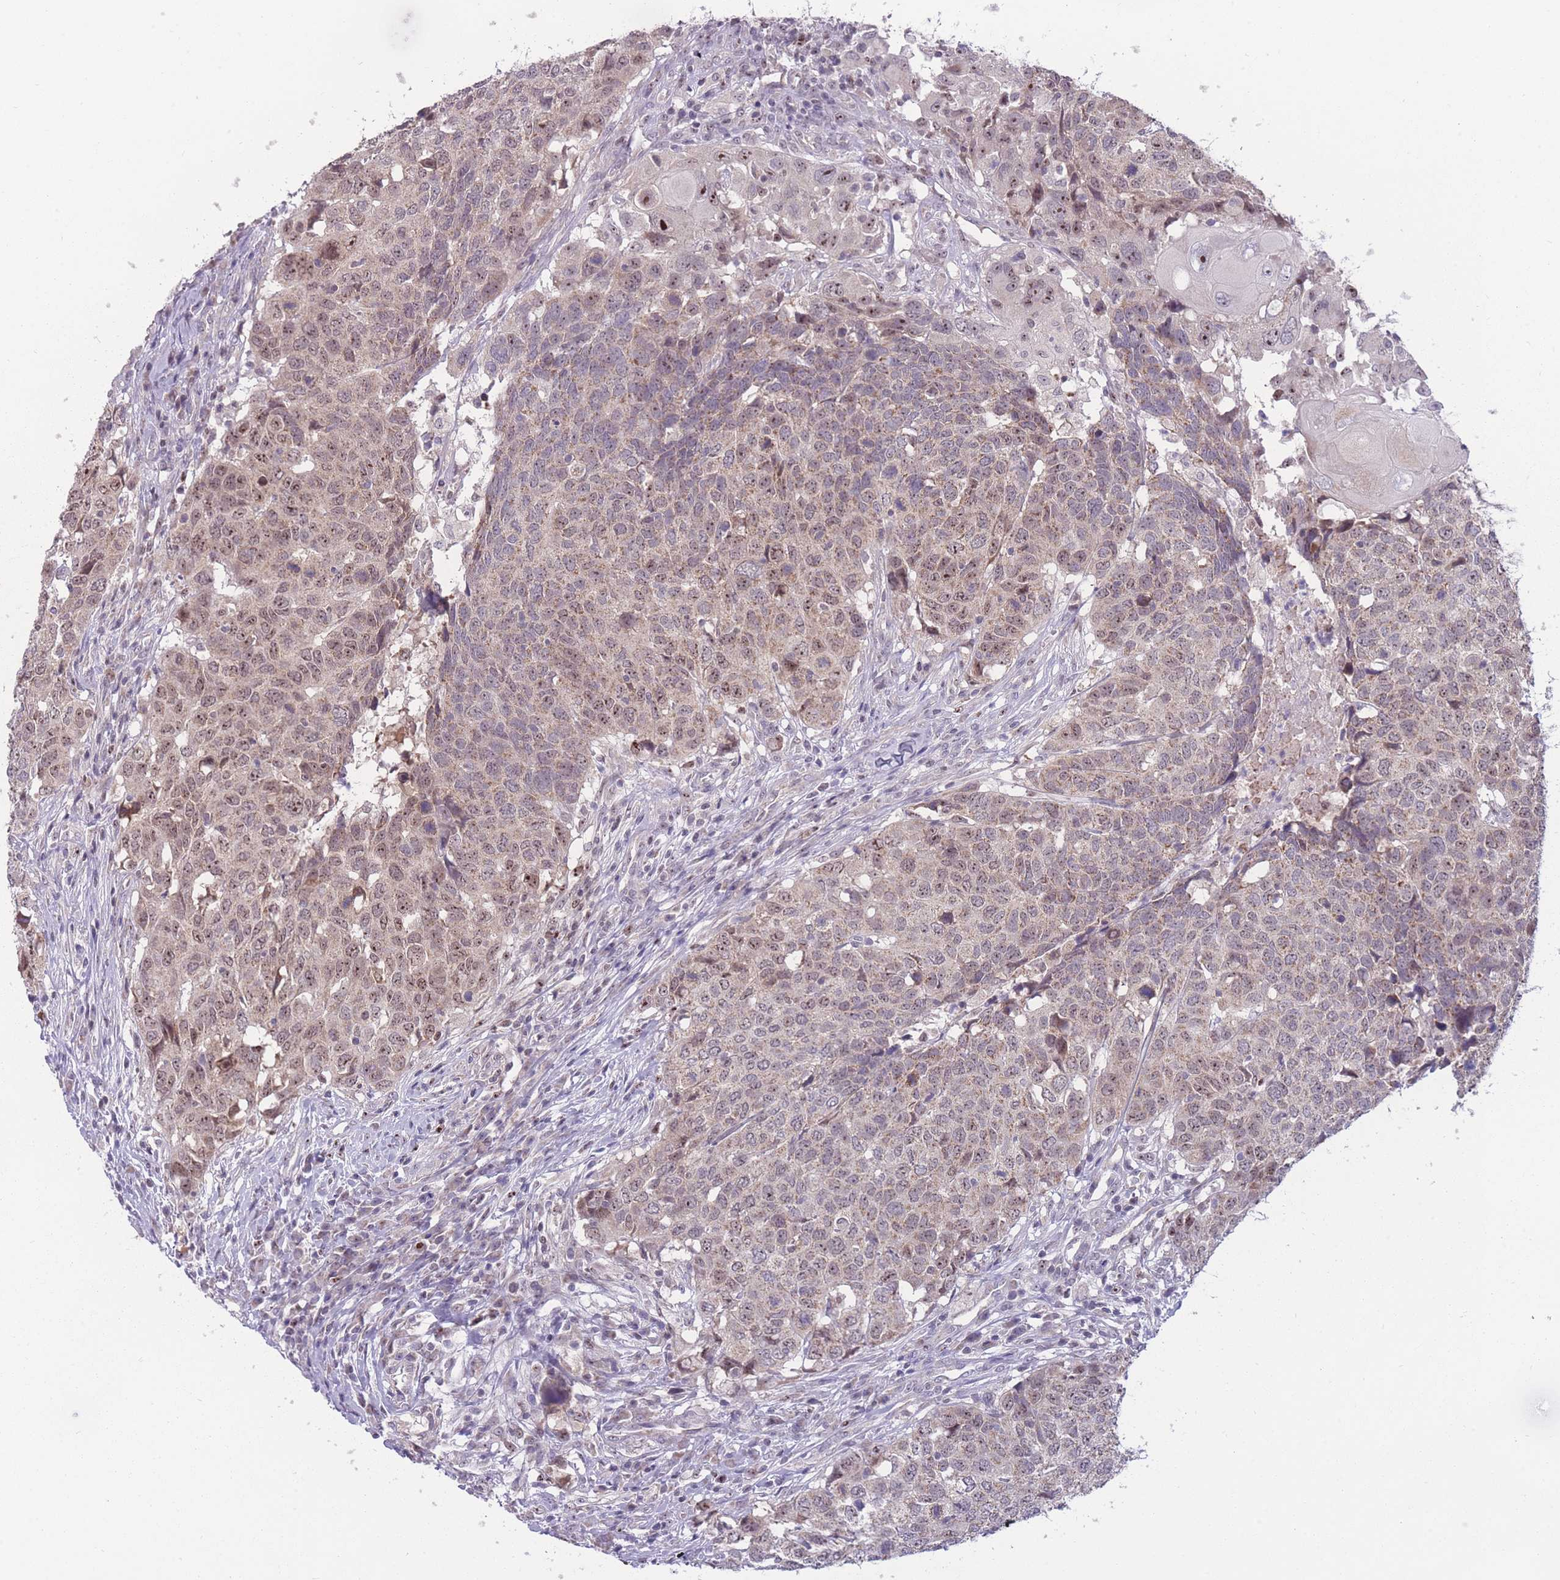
{"staining": {"intensity": "weak", "quantity": "25%-75%", "location": "nuclear"}, "tissue": "head and neck cancer", "cell_type": "Tumor cells", "image_type": "cancer", "snomed": [{"axis": "morphology", "description": "Normal tissue, NOS"}, {"axis": "morphology", "description": "Squamous cell carcinoma, NOS"}, {"axis": "topography", "description": "Skeletal muscle"}, {"axis": "topography", "description": "Vascular tissue"}, {"axis": "topography", "description": "Peripheral nerve tissue"}, {"axis": "topography", "description": "Head-Neck"}], "caption": "Weak nuclear positivity for a protein is seen in approximately 25%-75% of tumor cells of head and neck cancer using IHC.", "gene": "MCIDAS", "patient": {"sex": "male", "age": 66}}